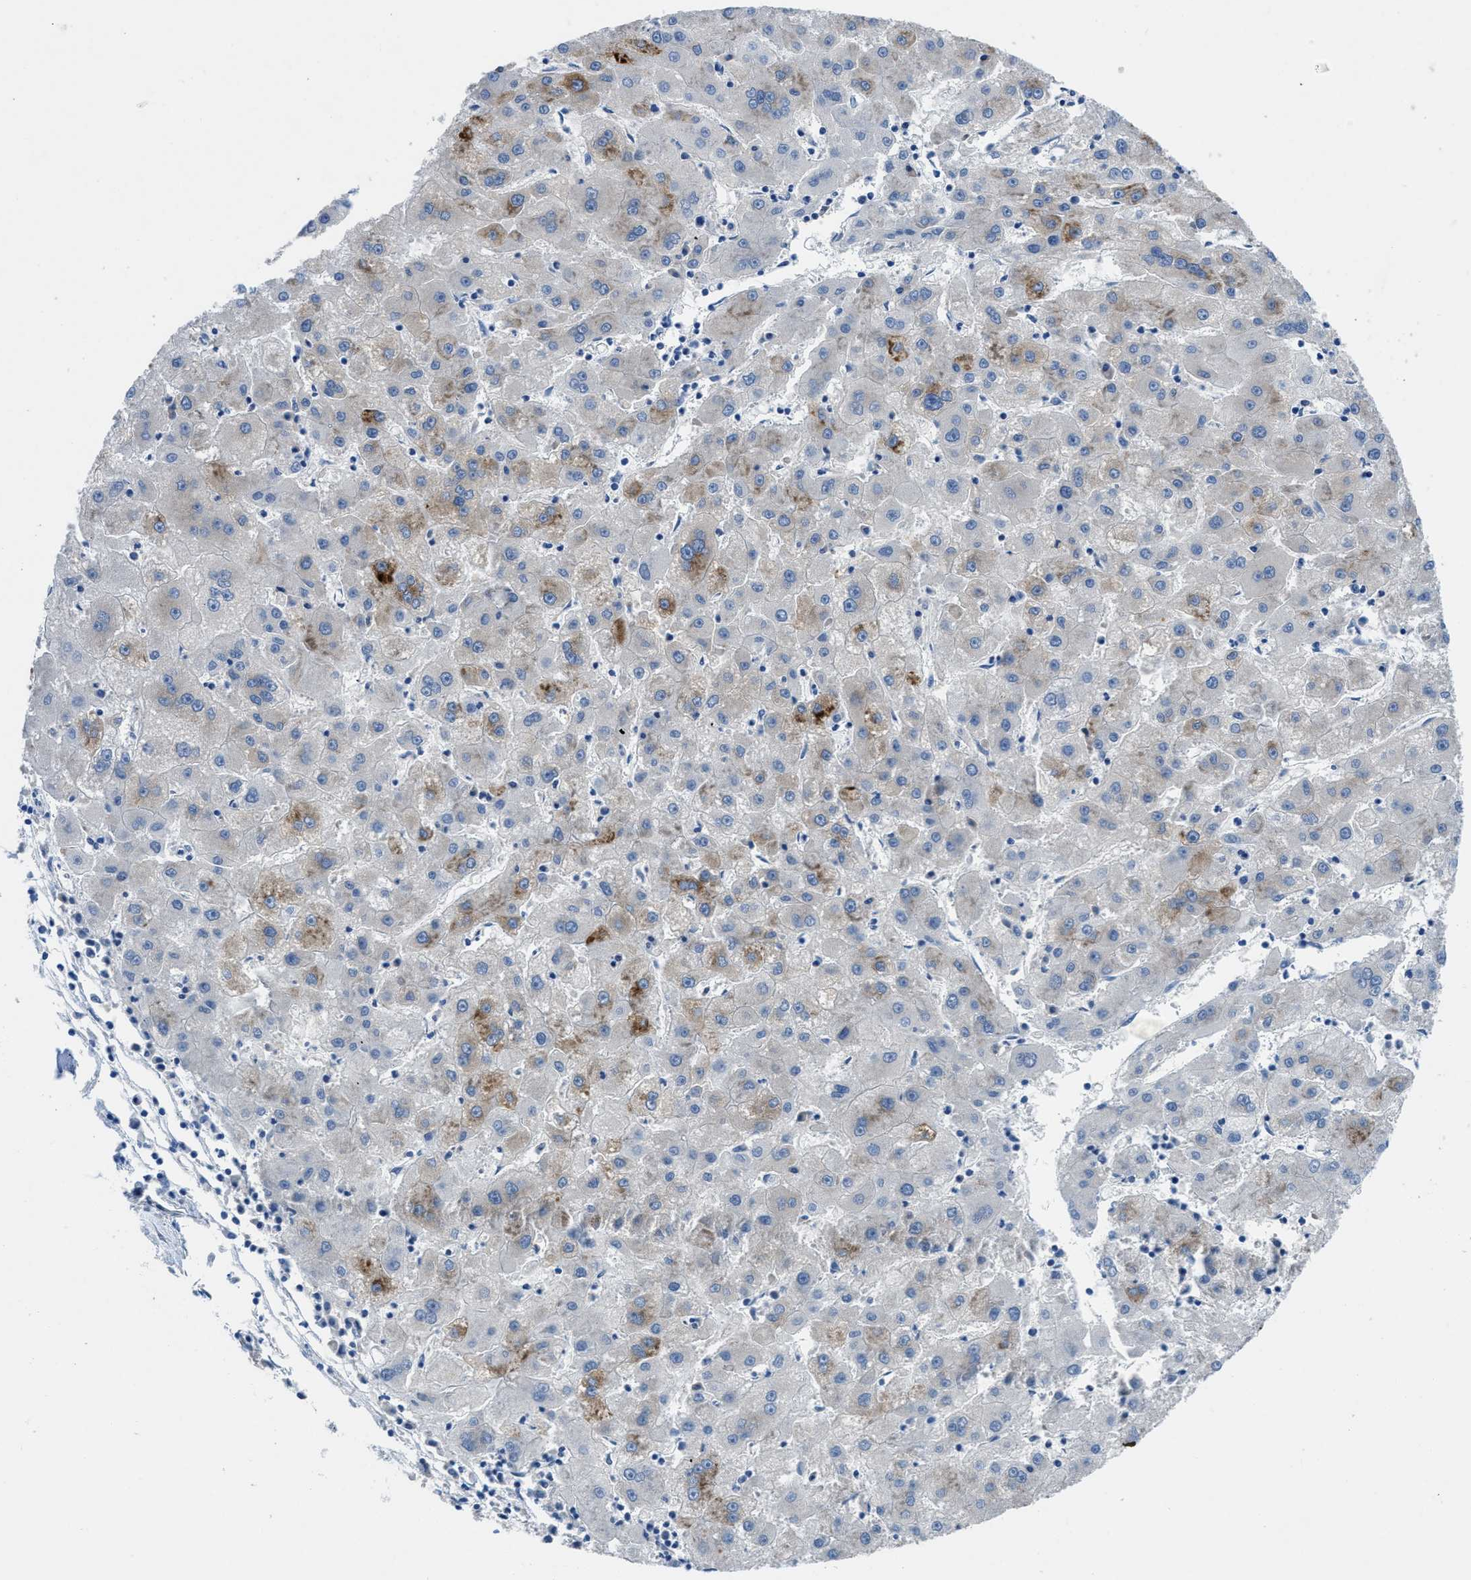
{"staining": {"intensity": "moderate", "quantity": "<25%", "location": "cytoplasmic/membranous"}, "tissue": "liver cancer", "cell_type": "Tumor cells", "image_type": "cancer", "snomed": [{"axis": "morphology", "description": "Carcinoma, Hepatocellular, NOS"}, {"axis": "topography", "description": "Liver"}], "caption": "Moderate cytoplasmic/membranous staining for a protein is identified in about <25% of tumor cells of liver cancer using immunohistochemistry.", "gene": "PGR", "patient": {"sex": "male", "age": 72}}